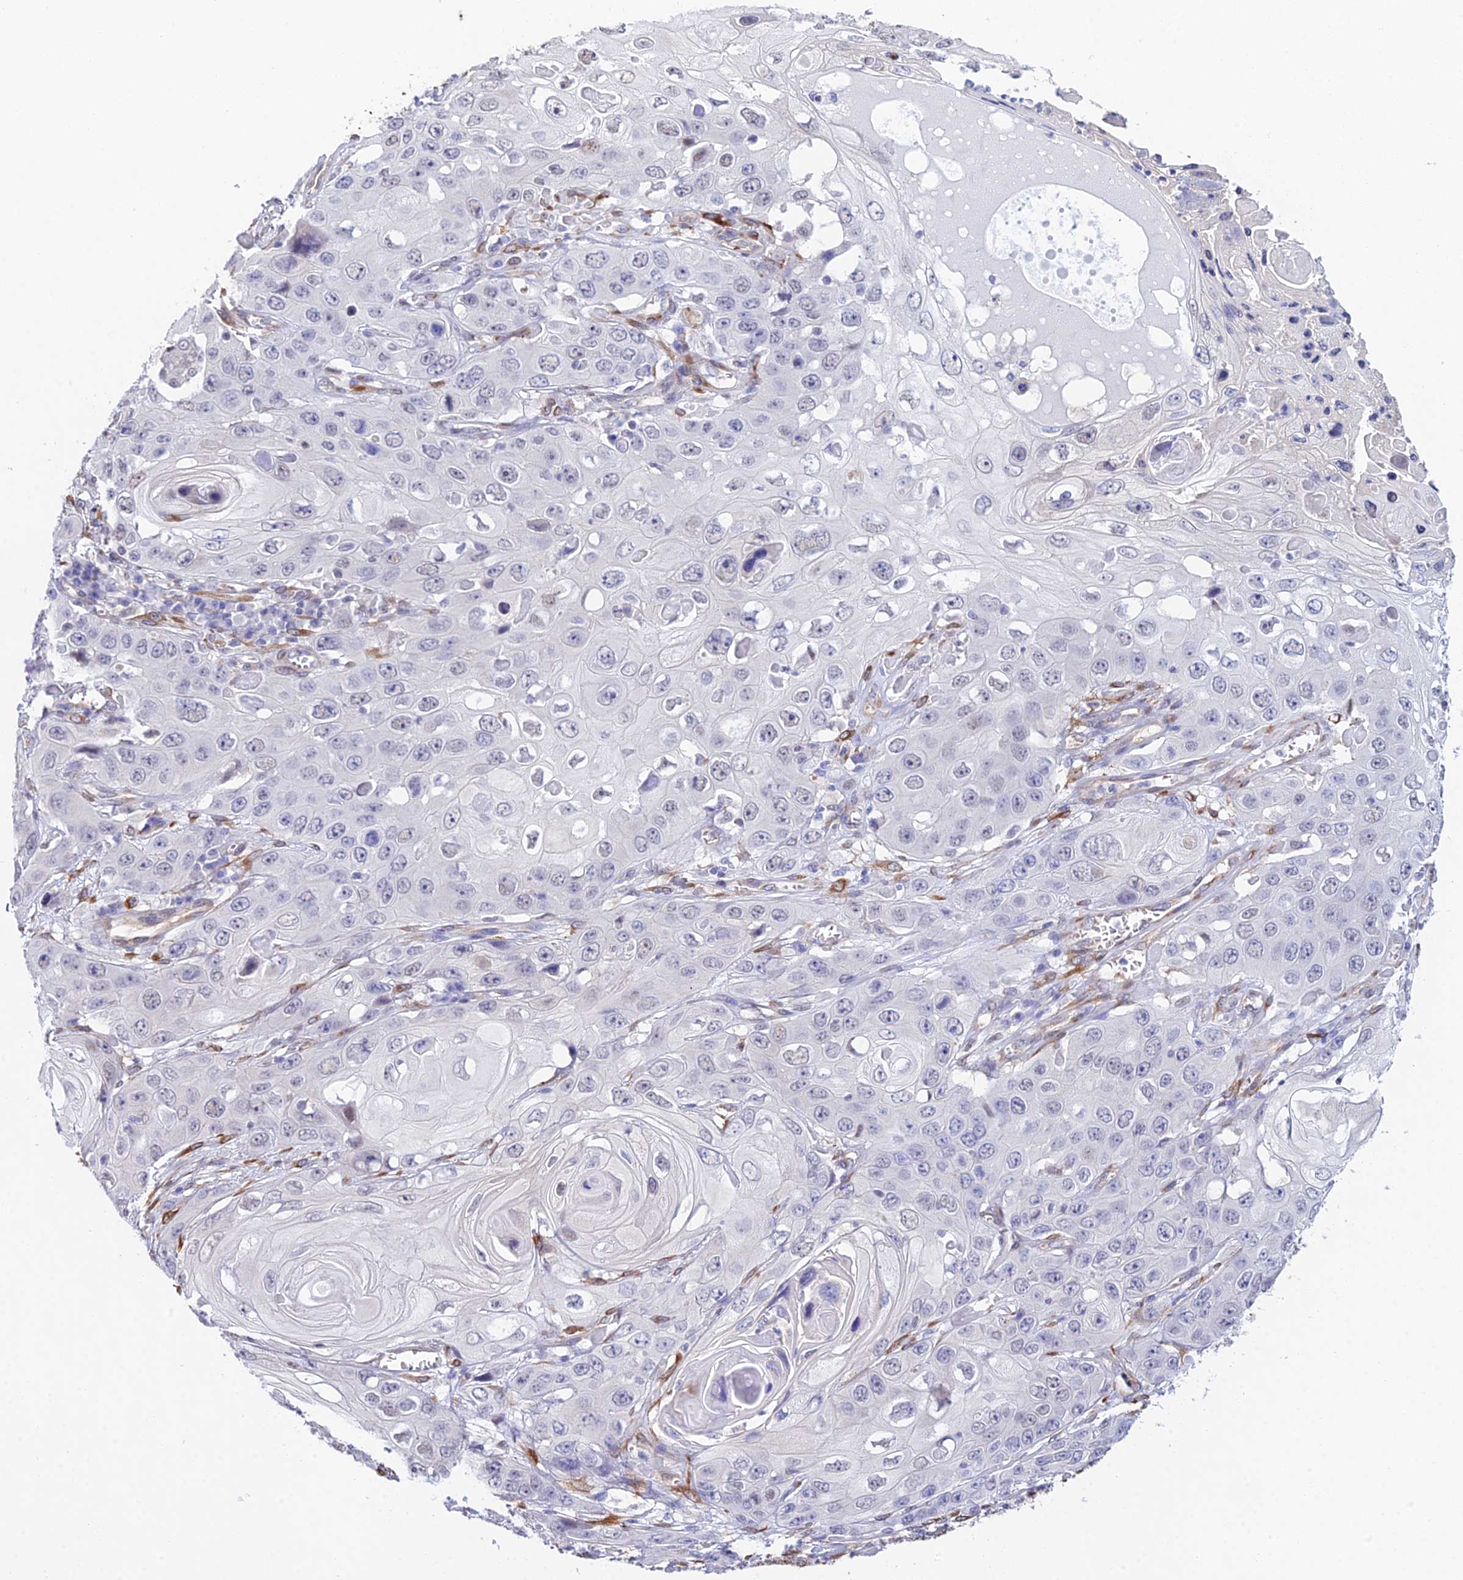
{"staining": {"intensity": "negative", "quantity": "none", "location": "none"}, "tissue": "skin cancer", "cell_type": "Tumor cells", "image_type": "cancer", "snomed": [{"axis": "morphology", "description": "Squamous cell carcinoma, NOS"}, {"axis": "topography", "description": "Skin"}], "caption": "Skin cancer (squamous cell carcinoma) was stained to show a protein in brown. There is no significant expression in tumor cells.", "gene": "MXRA7", "patient": {"sex": "male", "age": 55}}